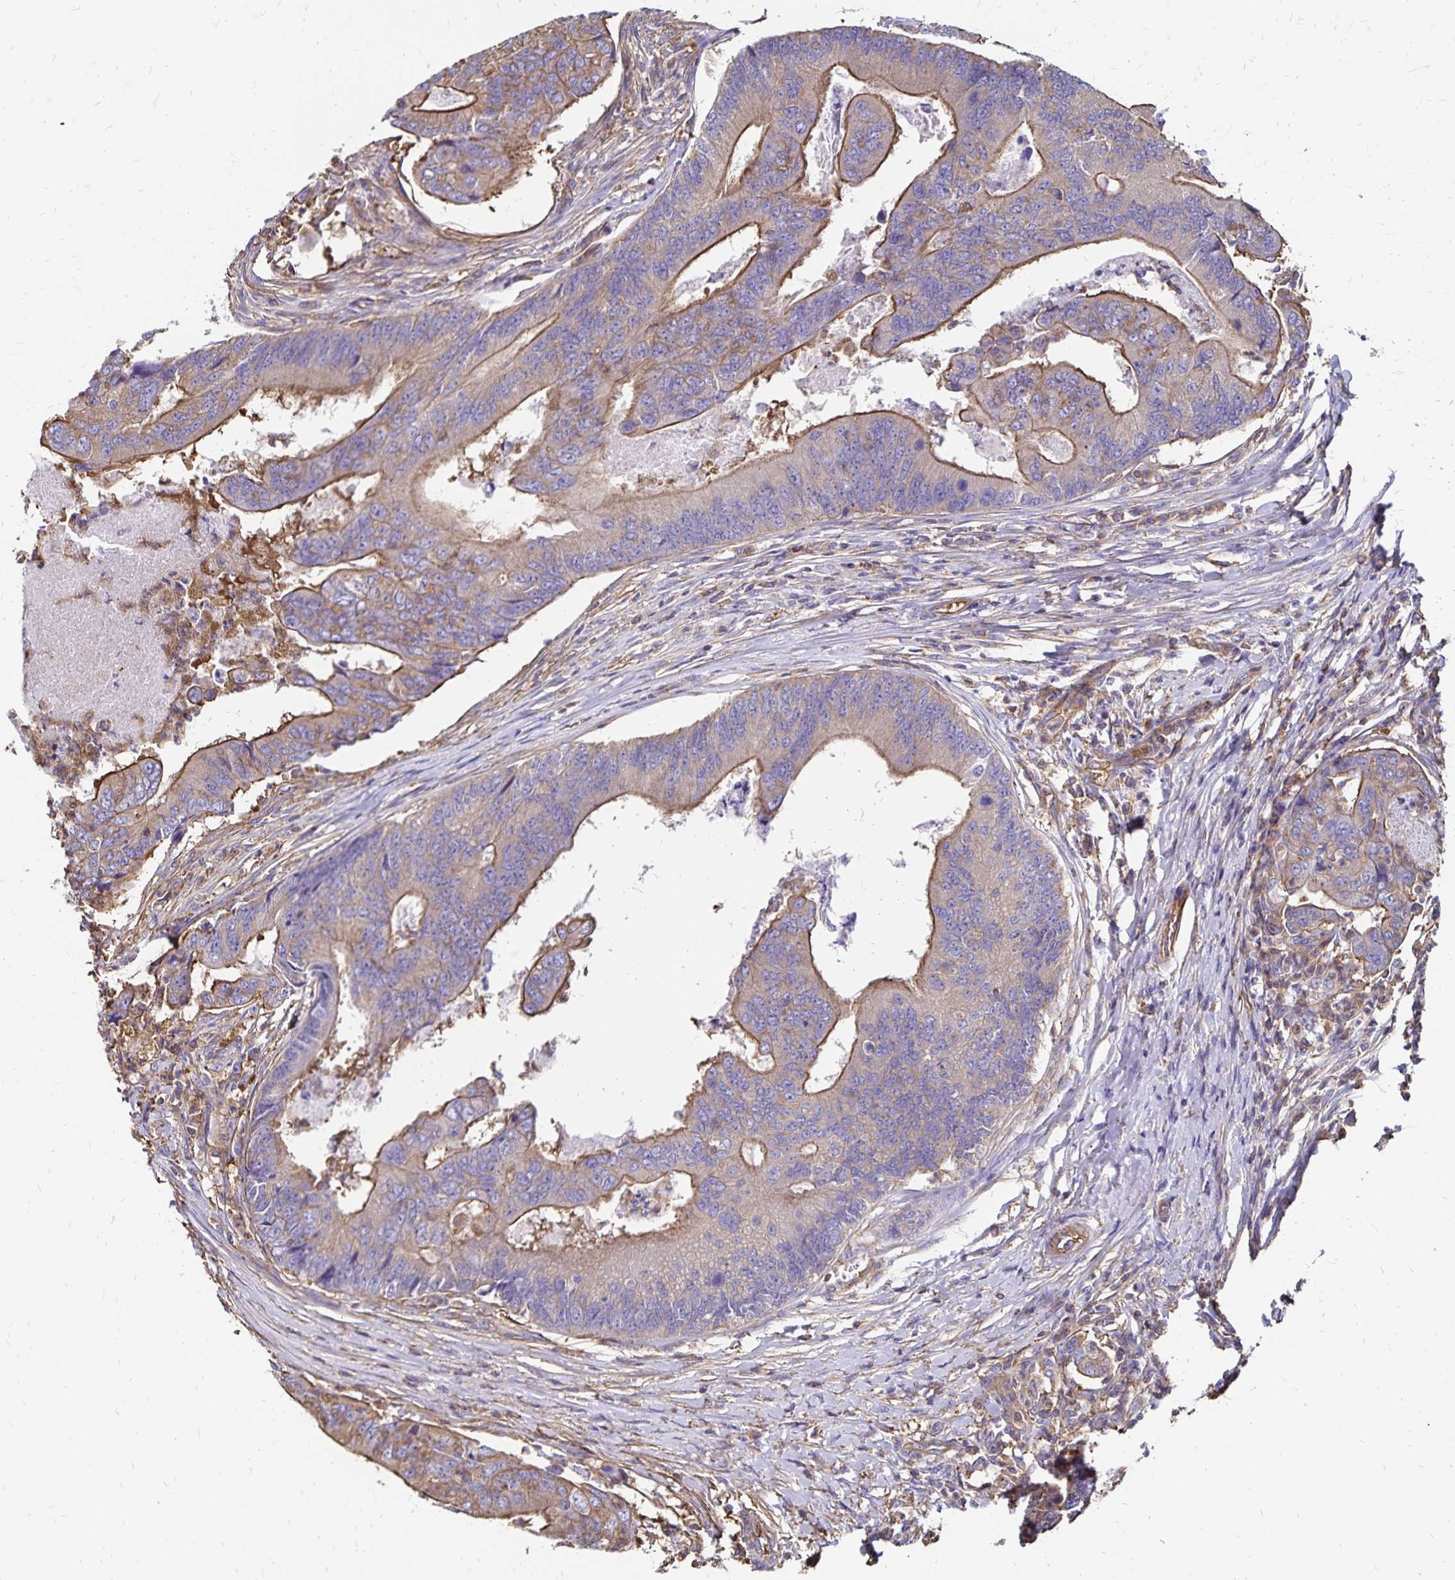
{"staining": {"intensity": "moderate", "quantity": "25%-75%", "location": "cytoplasmic/membranous"}, "tissue": "colorectal cancer", "cell_type": "Tumor cells", "image_type": "cancer", "snomed": [{"axis": "morphology", "description": "Adenocarcinoma, NOS"}, {"axis": "topography", "description": "Colon"}], "caption": "IHC (DAB (3,3'-diaminobenzidine)) staining of colorectal cancer displays moderate cytoplasmic/membranous protein staining in approximately 25%-75% of tumor cells.", "gene": "RPRML", "patient": {"sex": "female", "age": 67}}